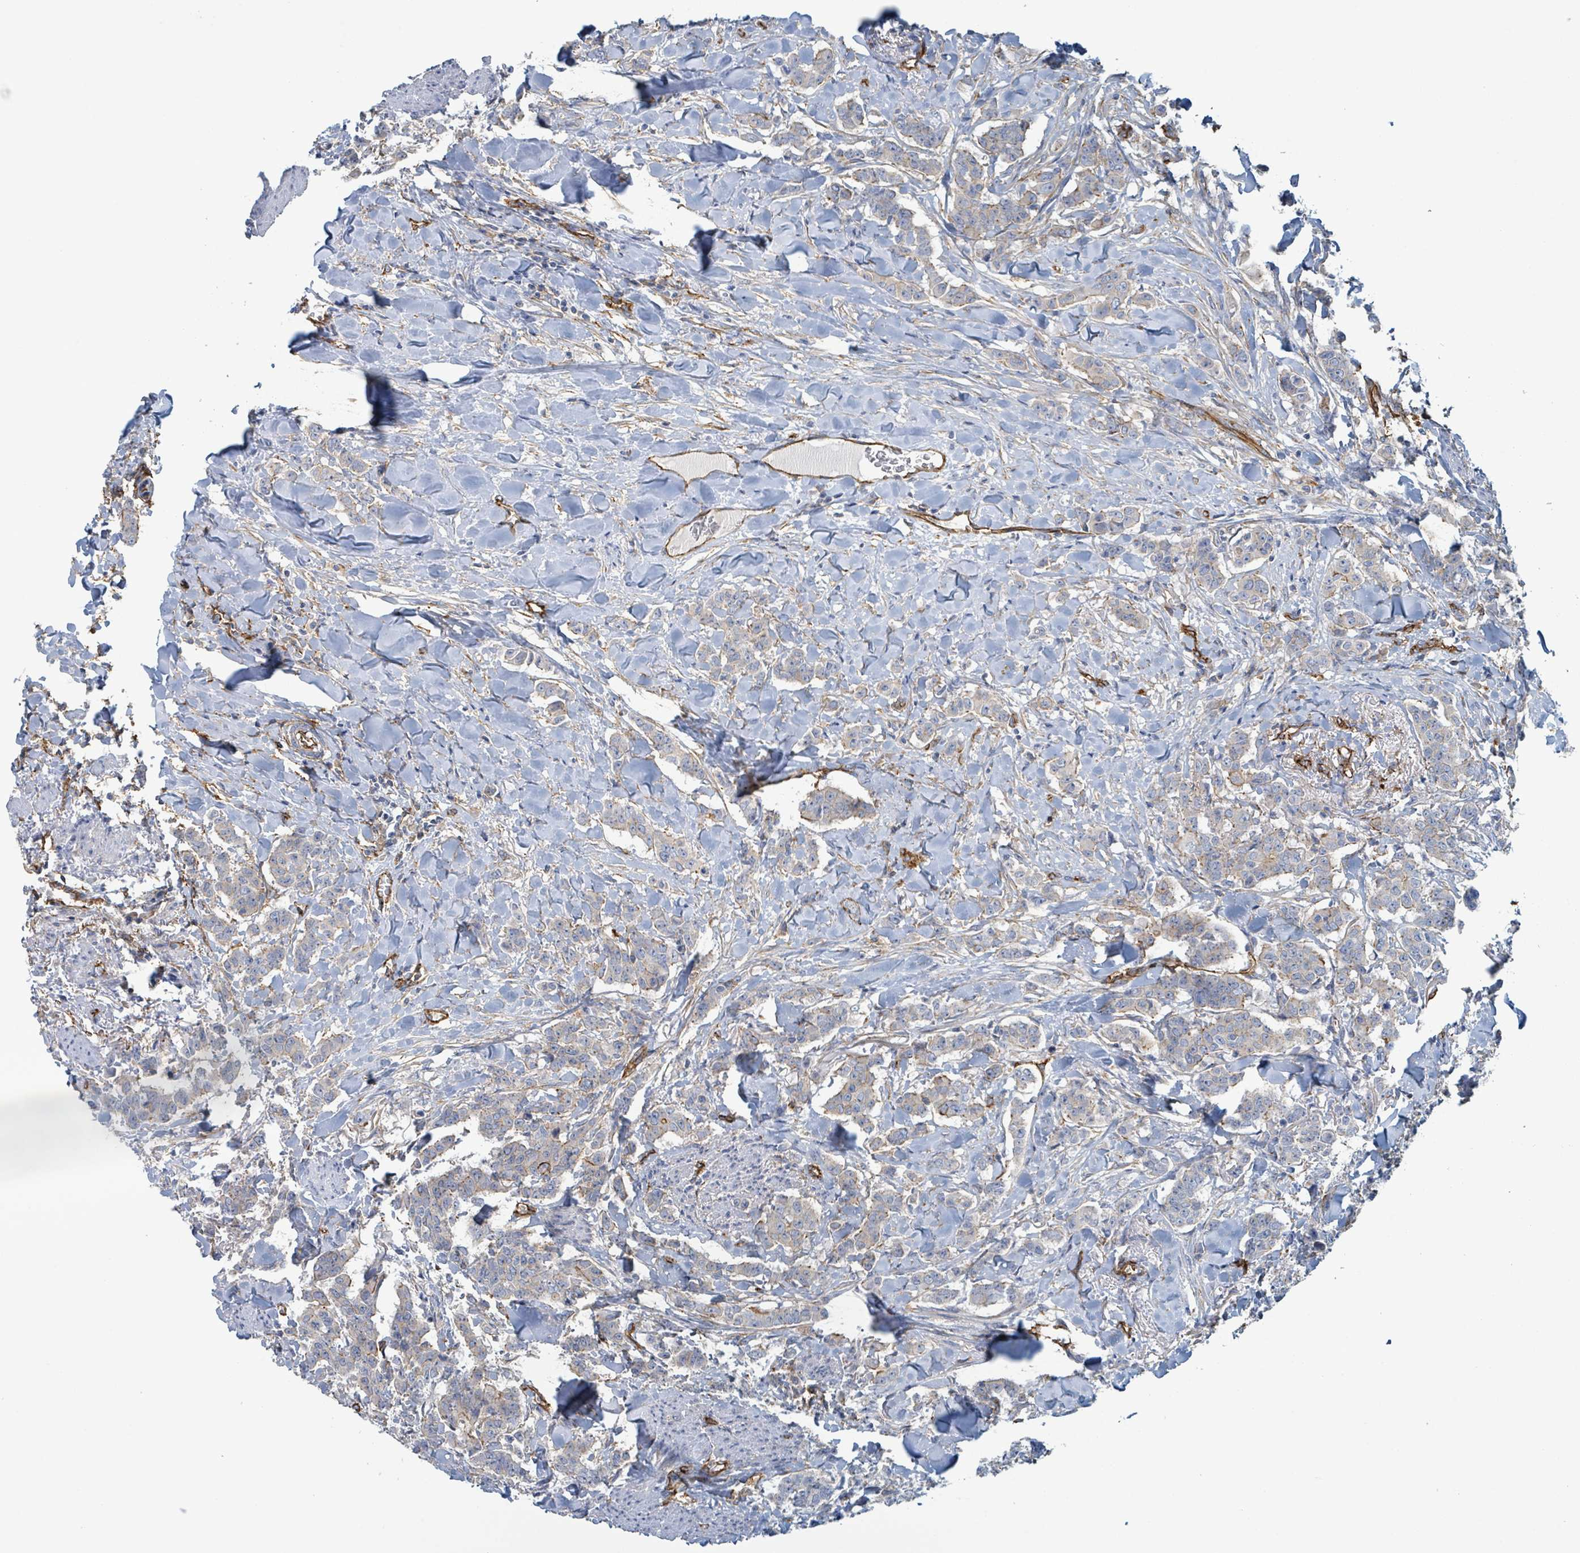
{"staining": {"intensity": "negative", "quantity": "none", "location": "none"}, "tissue": "breast cancer", "cell_type": "Tumor cells", "image_type": "cancer", "snomed": [{"axis": "morphology", "description": "Duct carcinoma"}, {"axis": "topography", "description": "Breast"}], "caption": "Tumor cells are negative for brown protein staining in intraductal carcinoma (breast).", "gene": "LDOC1", "patient": {"sex": "female", "age": 40}}